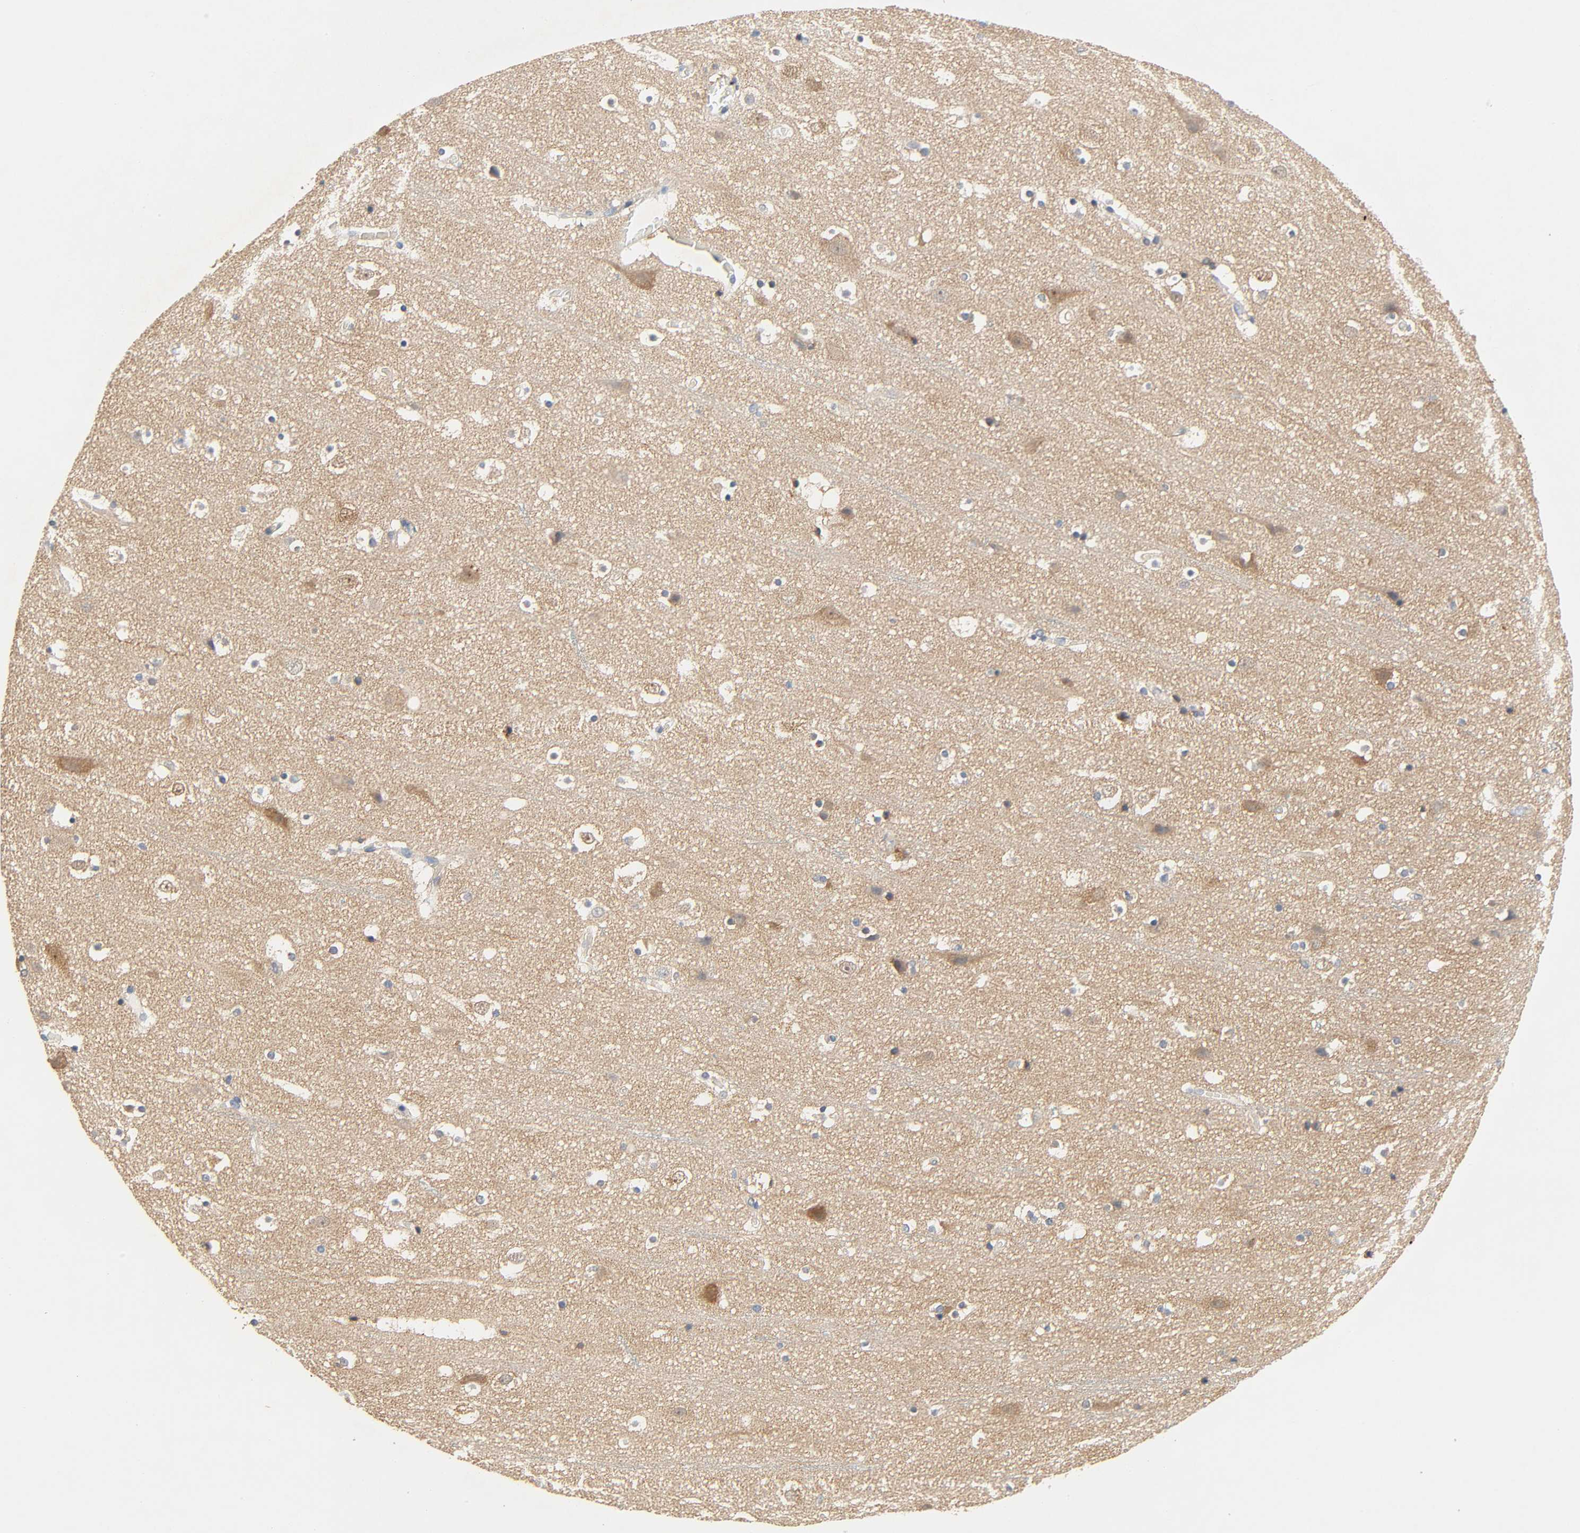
{"staining": {"intensity": "moderate", "quantity": "25%-75%", "location": "cytoplasmic/membranous"}, "tissue": "cerebral cortex", "cell_type": "Endothelial cells", "image_type": "normal", "snomed": [{"axis": "morphology", "description": "Normal tissue, NOS"}, {"axis": "topography", "description": "Cerebral cortex"}], "caption": "Protein positivity by immunohistochemistry demonstrates moderate cytoplasmic/membranous positivity in about 25%-75% of endothelial cells in benign cerebral cortex. (brown staining indicates protein expression, while blue staining denotes nuclei).", "gene": "ARPC1A", "patient": {"sex": "male", "age": 45}}